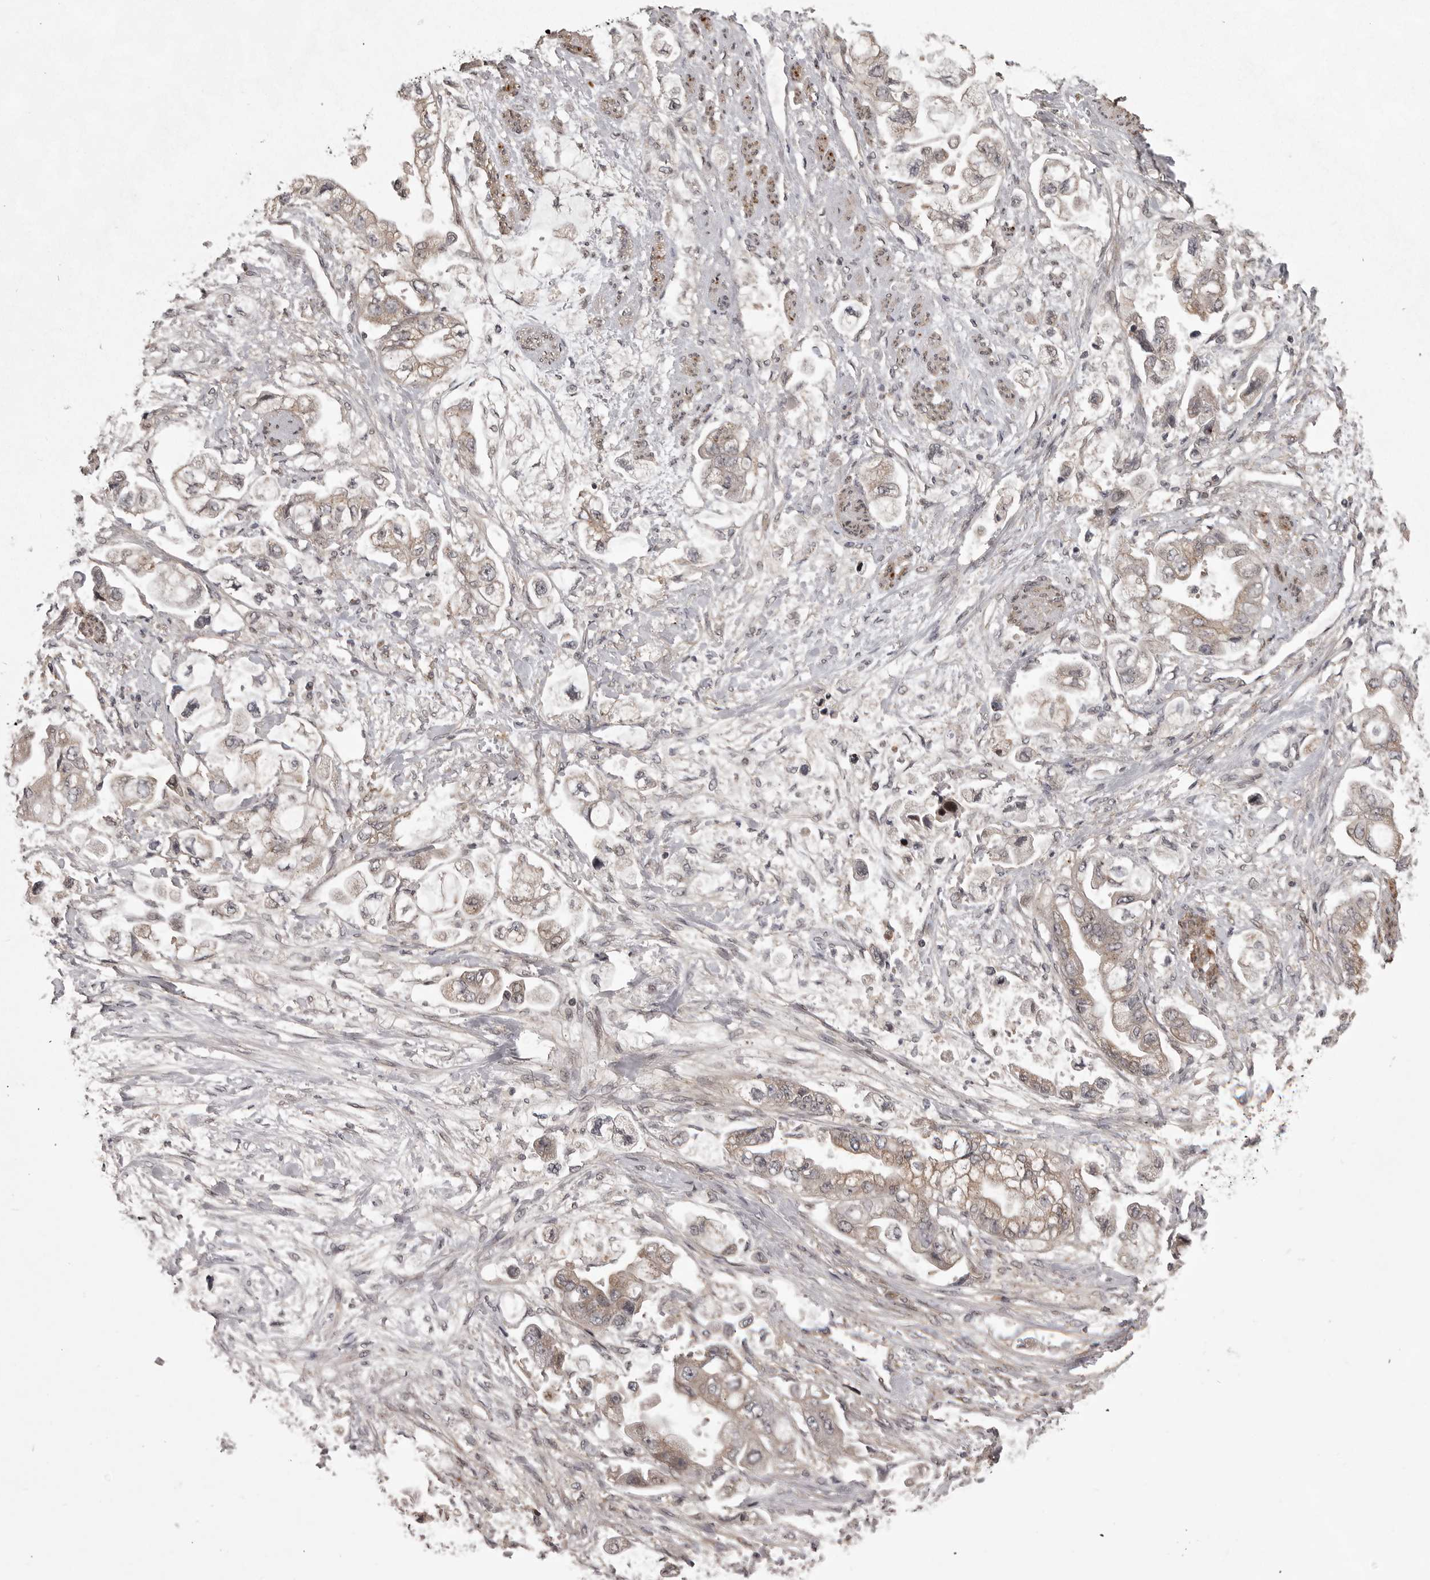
{"staining": {"intensity": "weak", "quantity": "25%-75%", "location": "cytoplasmic/membranous"}, "tissue": "stomach cancer", "cell_type": "Tumor cells", "image_type": "cancer", "snomed": [{"axis": "morphology", "description": "Adenocarcinoma, NOS"}, {"axis": "topography", "description": "Stomach"}], "caption": "Immunohistochemical staining of human adenocarcinoma (stomach) exhibits low levels of weak cytoplasmic/membranous positivity in approximately 25%-75% of tumor cells.", "gene": "SNX16", "patient": {"sex": "male", "age": 62}}